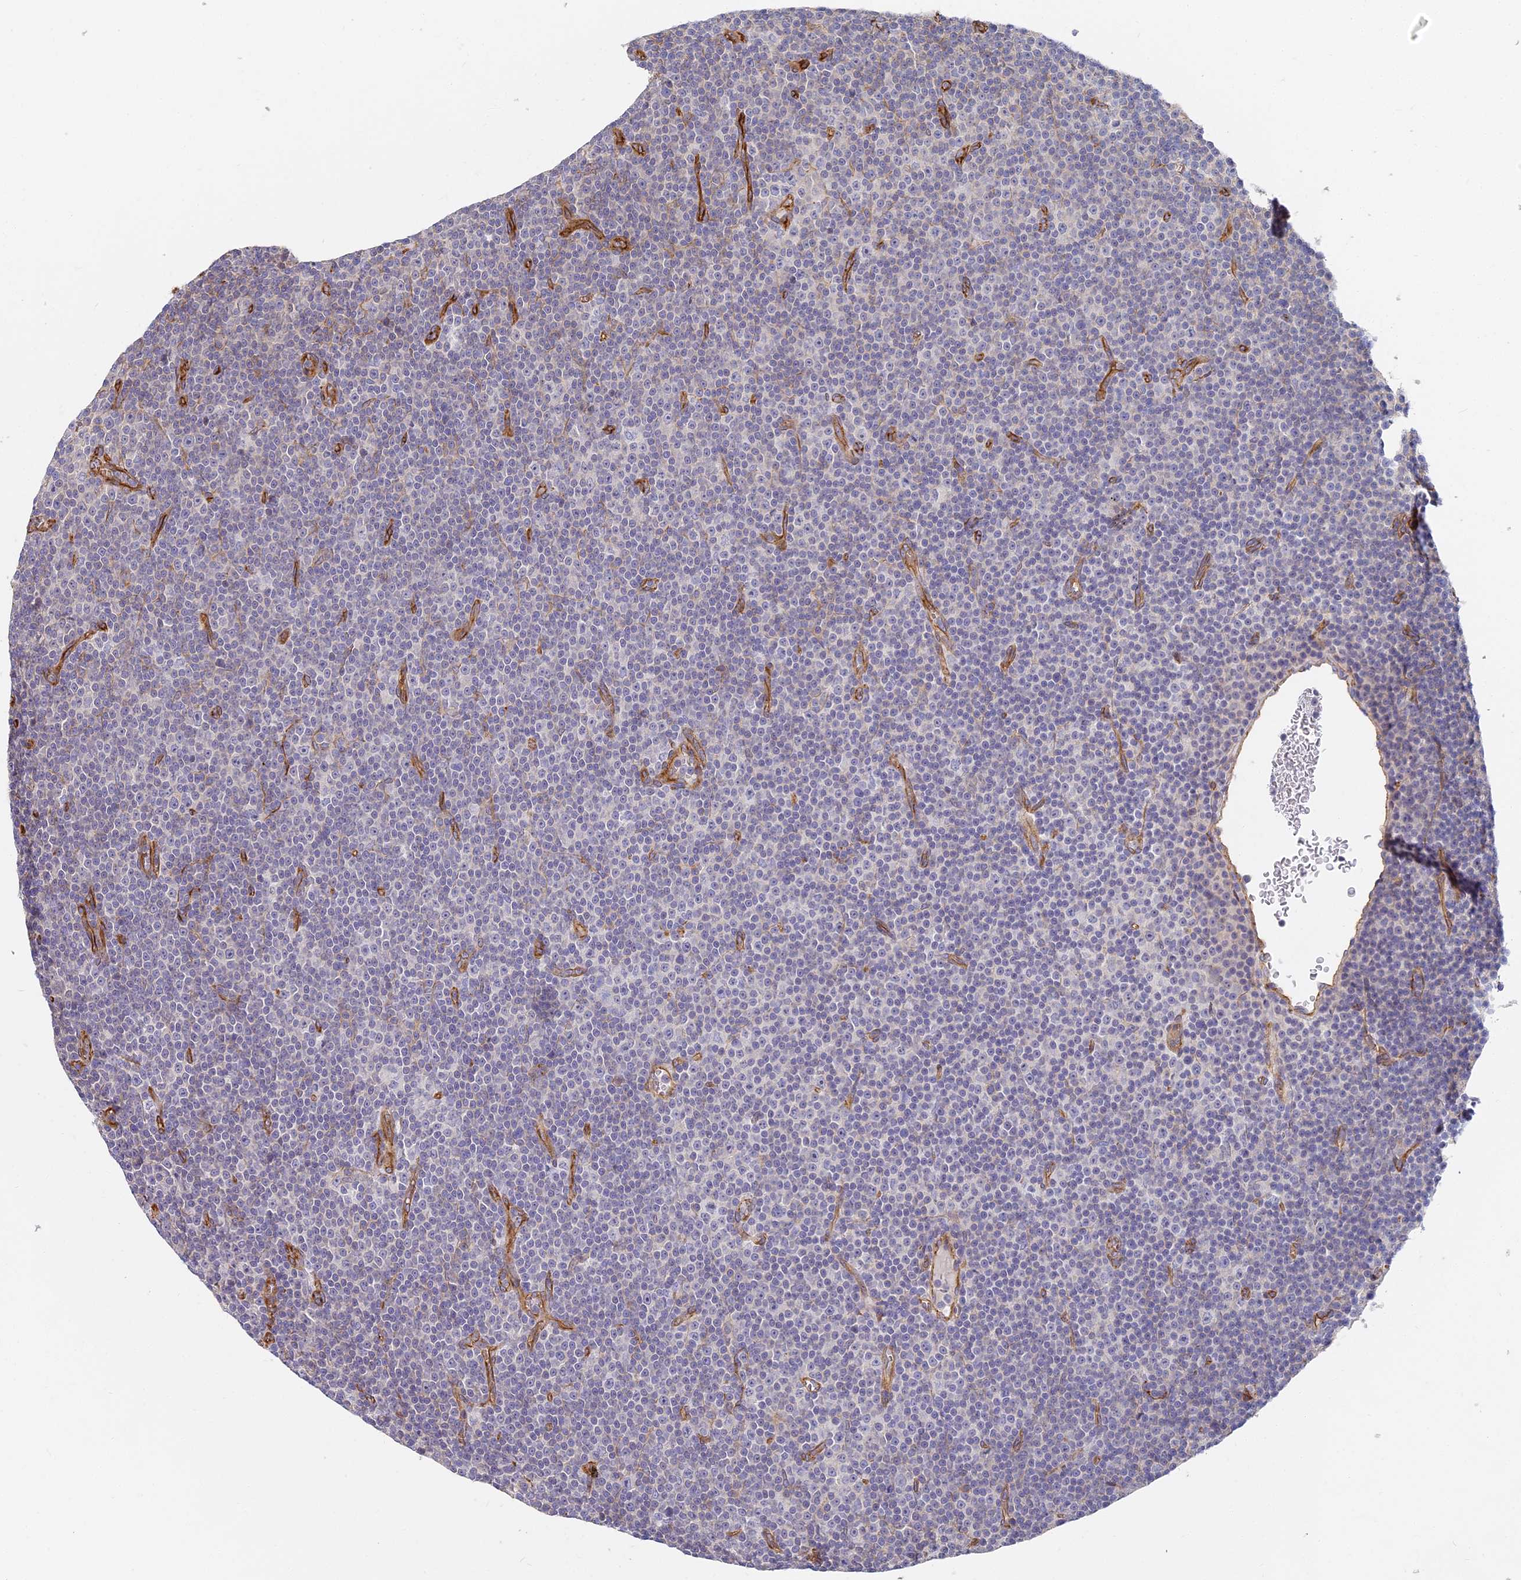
{"staining": {"intensity": "negative", "quantity": "none", "location": "none"}, "tissue": "lymphoma", "cell_type": "Tumor cells", "image_type": "cancer", "snomed": [{"axis": "morphology", "description": "Malignant lymphoma, non-Hodgkin's type, Low grade"}, {"axis": "topography", "description": "Lymph node"}], "caption": "This image is of lymphoma stained with immunohistochemistry (IHC) to label a protein in brown with the nuclei are counter-stained blue. There is no staining in tumor cells.", "gene": "CCDC30", "patient": {"sex": "female", "age": 67}}